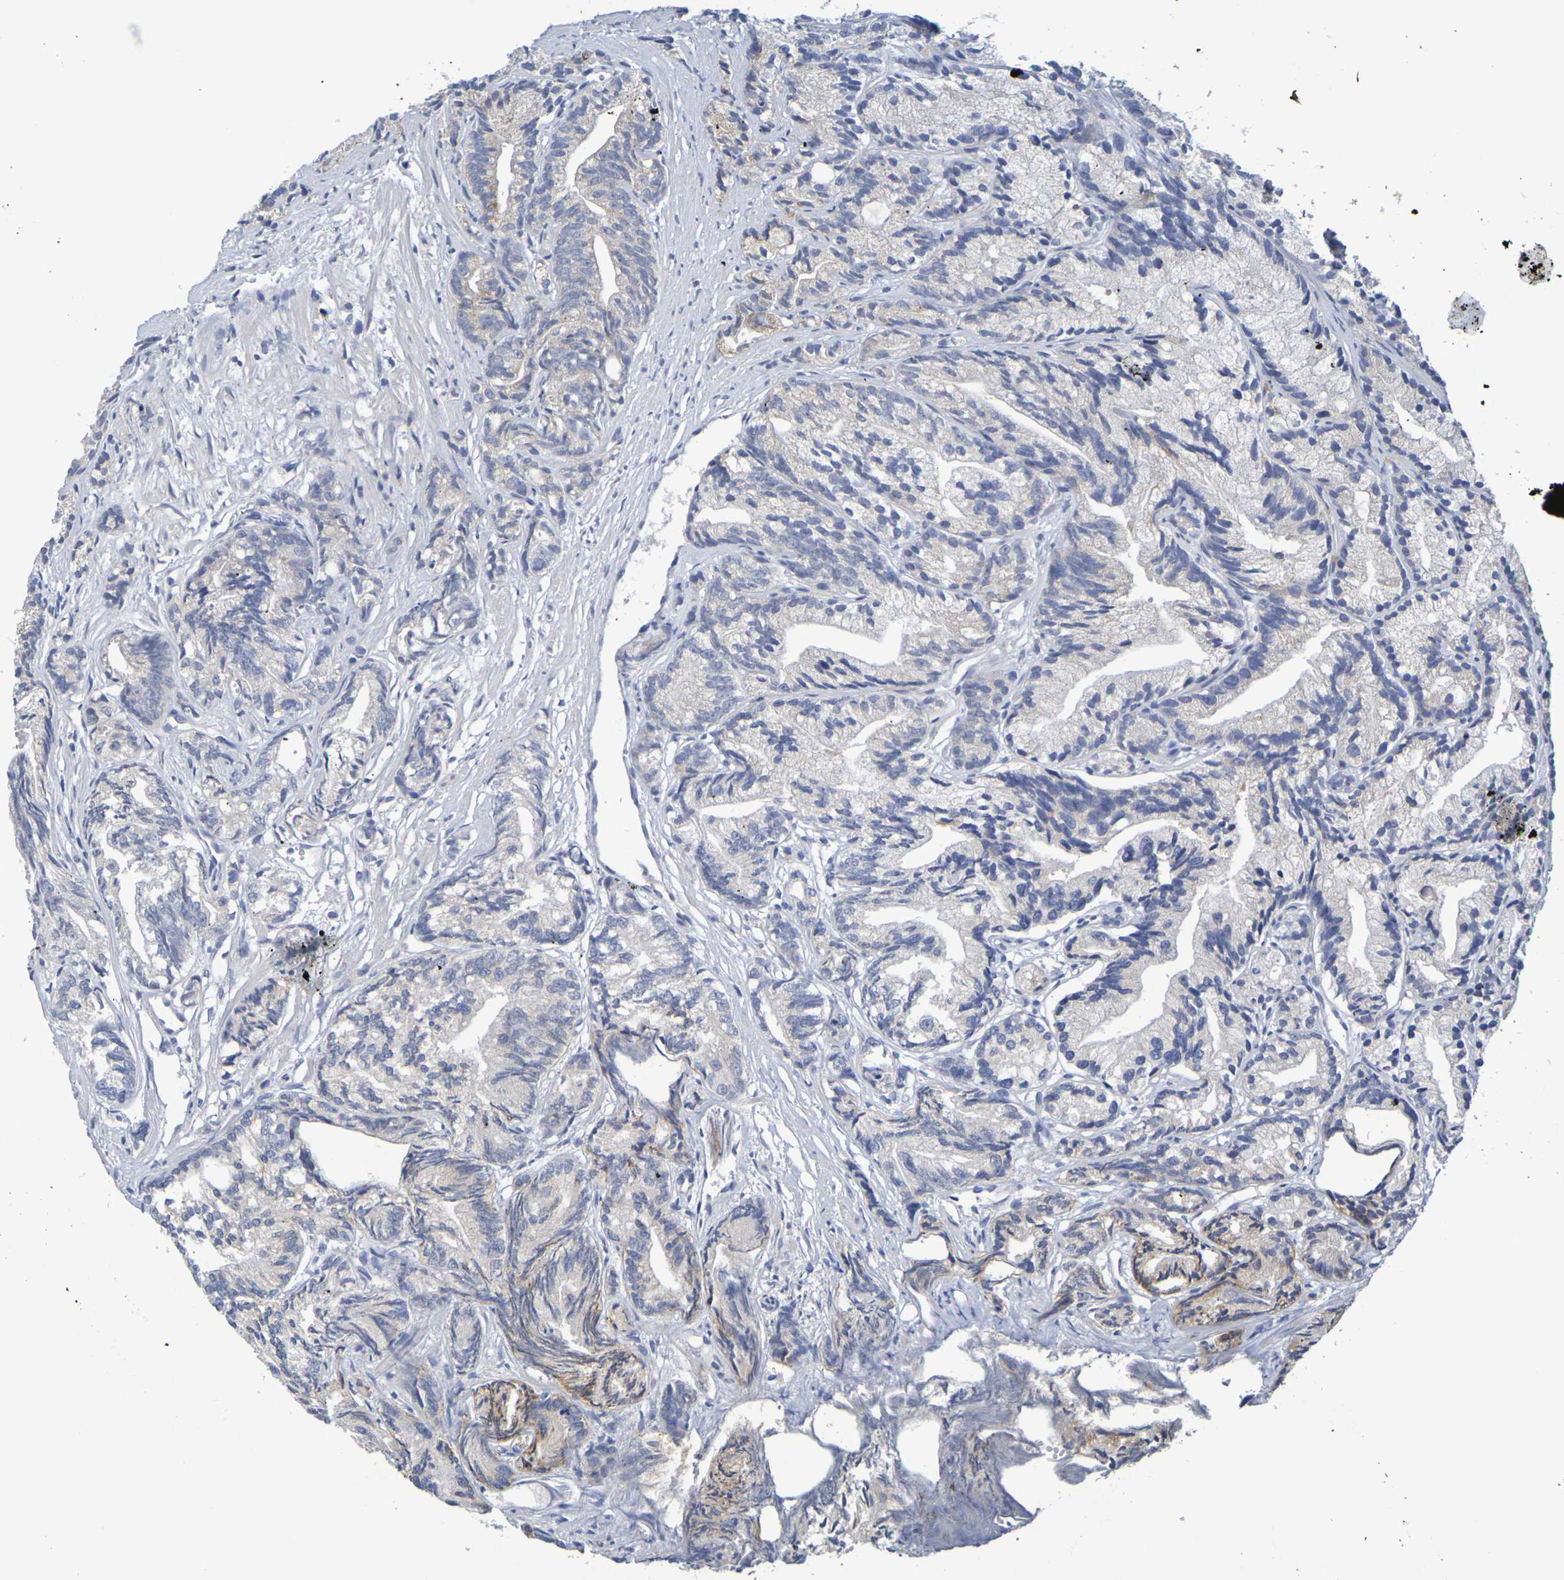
{"staining": {"intensity": "weak", "quantity": "<25%", "location": "cytoplasmic/membranous"}, "tissue": "prostate cancer", "cell_type": "Tumor cells", "image_type": "cancer", "snomed": [{"axis": "morphology", "description": "Adenocarcinoma, Low grade"}, {"axis": "topography", "description": "Prostate"}], "caption": "Human prostate cancer (adenocarcinoma (low-grade)) stained for a protein using immunohistochemistry (IHC) exhibits no staining in tumor cells.", "gene": "SDC4", "patient": {"sex": "male", "age": 89}}